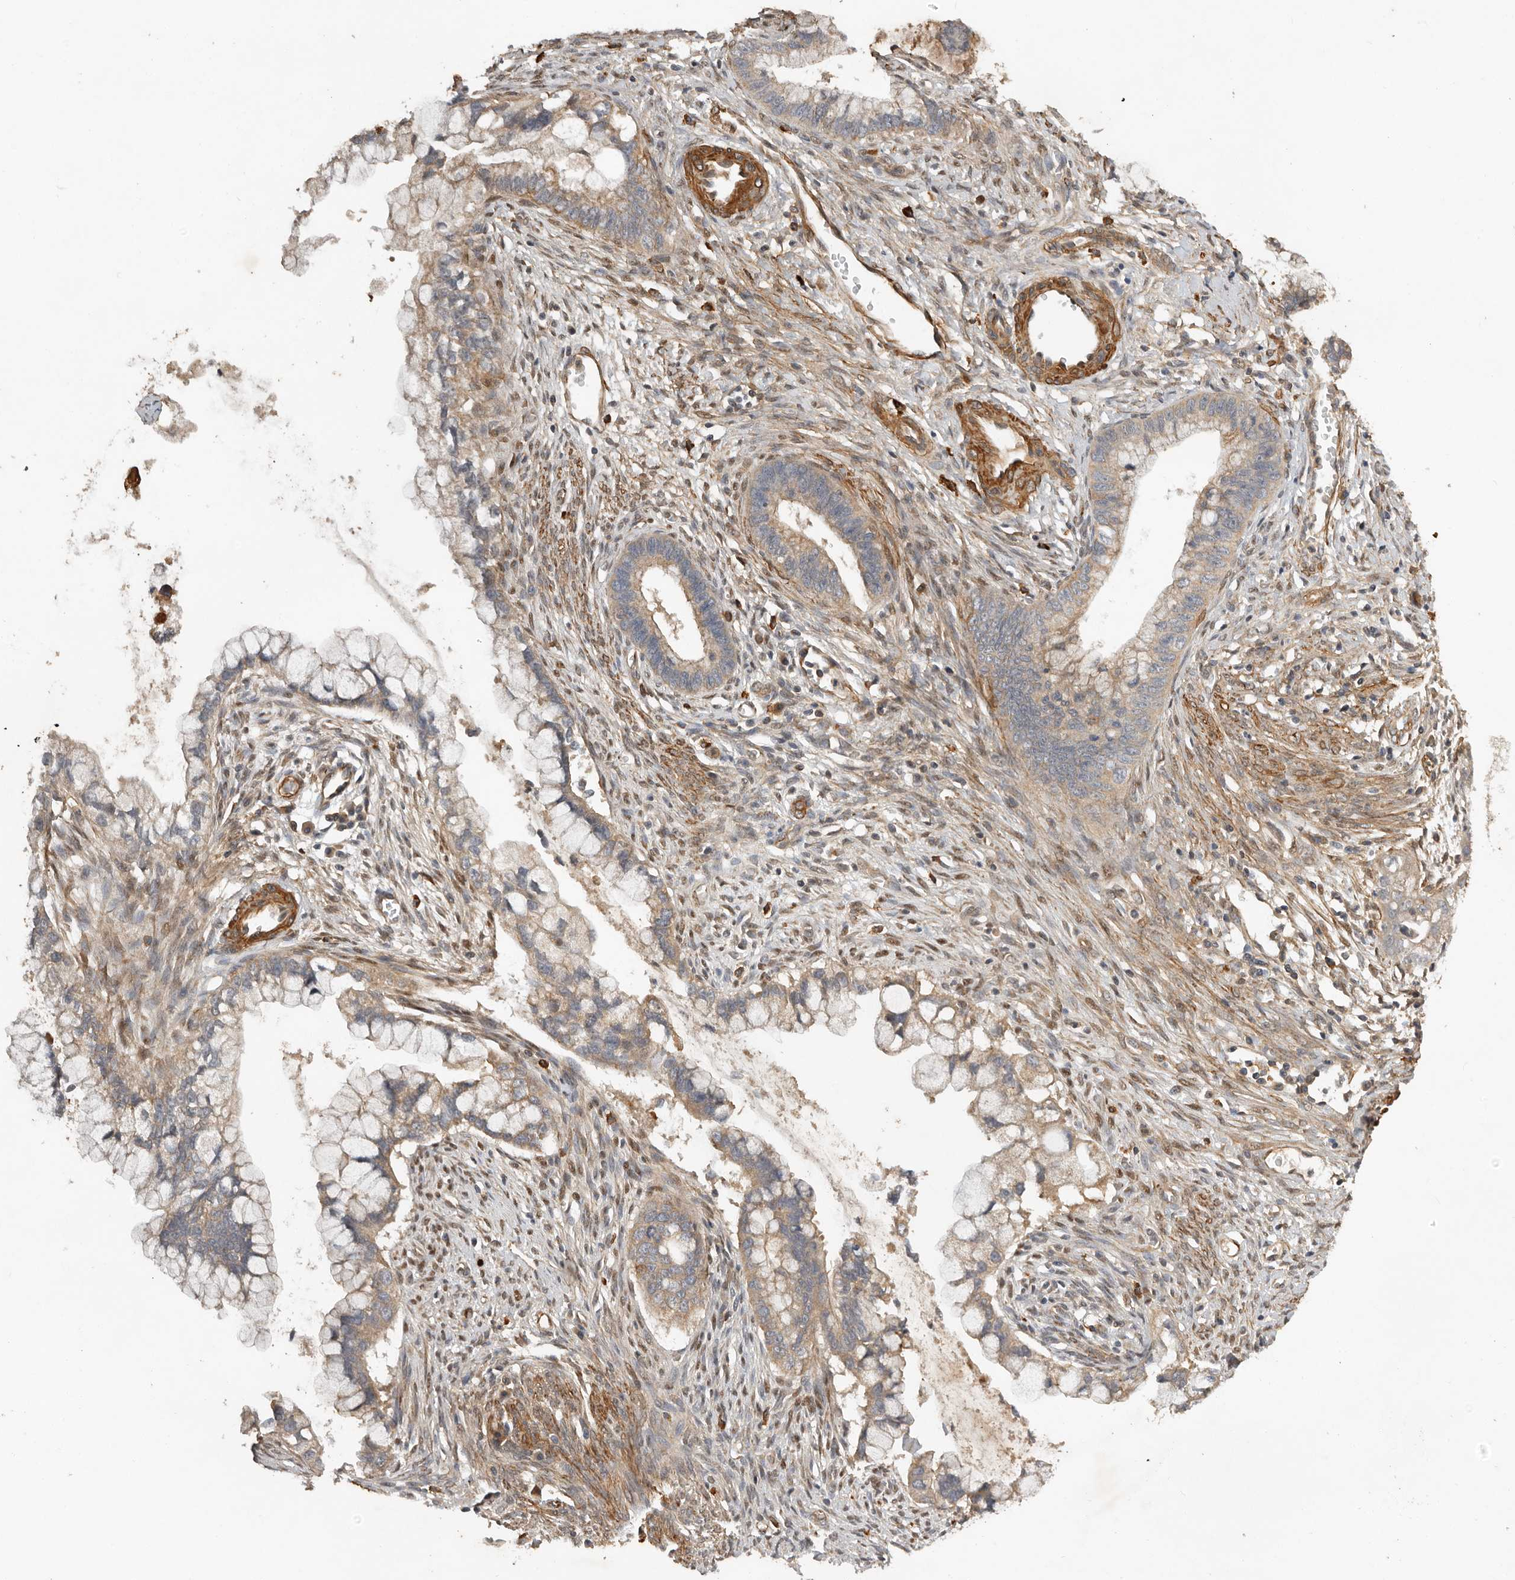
{"staining": {"intensity": "weak", "quantity": "25%-75%", "location": "cytoplasmic/membranous"}, "tissue": "cervical cancer", "cell_type": "Tumor cells", "image_type": "cancer", "snomed": [{"axis": "morphology", "description": "Adenocarcinoma, NOS"}, {"axis": "topography", "description": "Cervix"}], "caption": "IHC staining of cervical adenocarcinoma, which exhibits low levels of weak cytoplasmic/membranous positivity in approximately 25%-75% of tumor cells indicating weak cytoplasmic/membranous protein staining. The staining was performed using DAB (3,3'-diaminobenzidine) (brown) for protein detection and nuclei were counterstained in hematoxylin (blue).", "gene": "RNF157", "patient": {"sex": "female", "age": 44}}